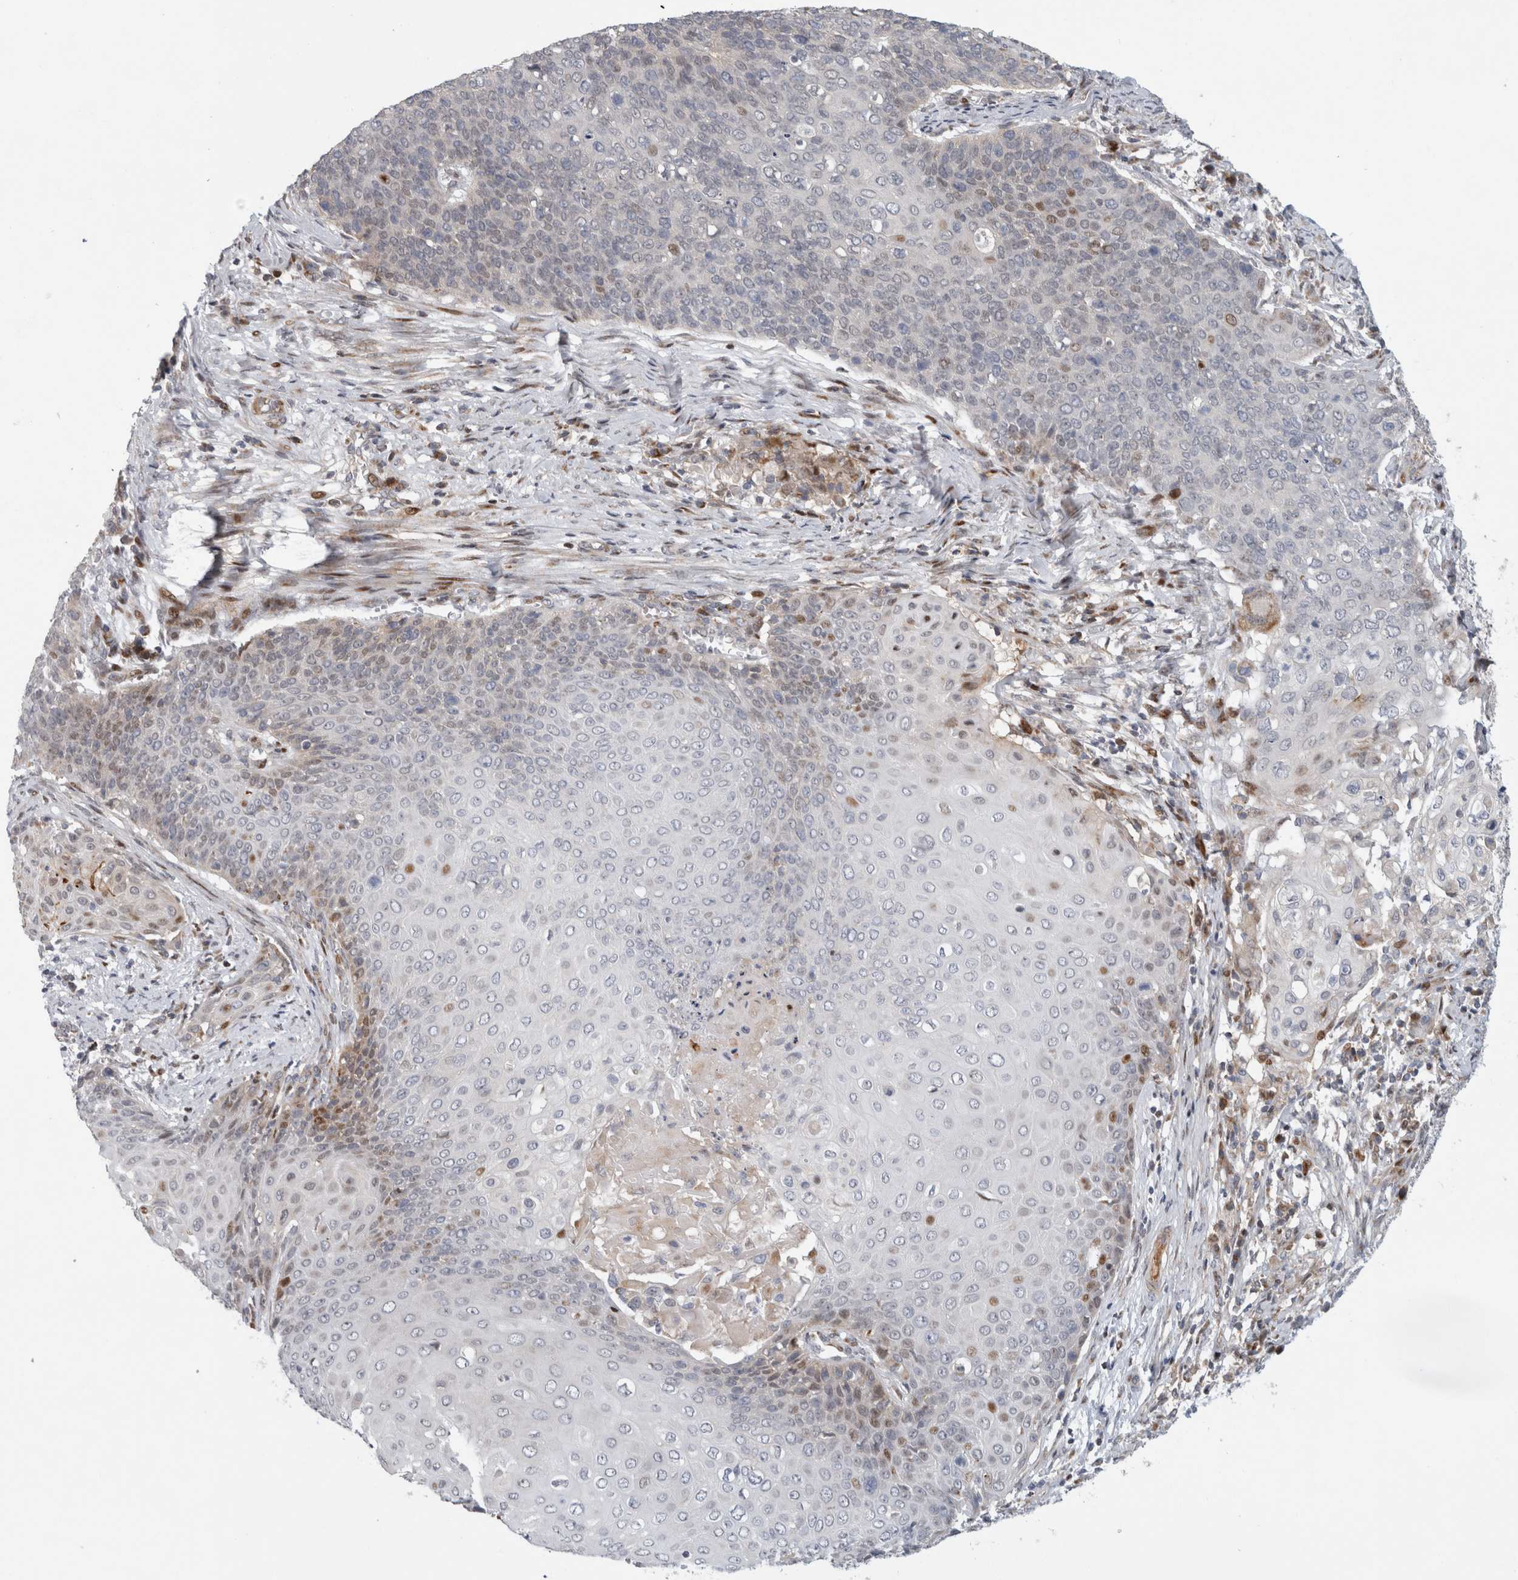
{"staining": {"intensity": "moderate", "quantity": "<25%", "location": "nuclear"}, "tissue": "cervical cancer", "cell_type": "Tumor cells", "image_type": "cancer", "snomed": [{"axis": "morphology", "description": "Squamous cell carcinoma, NOS"}, {"axis": "topography", "description": "Cervix"}], "caption": "Immunohistochemistry (IHC) staining of cervical cancer, which shows low levels of moderate nuclear positivity in about <25% of tumor cells indicating moderate nuclear protein positivity. The staining was performed using DAB (brown) for protein detection and nuclei were counterstained in hematoxylin (blue).", "gene": "RBM48", "patient": {"sex": "female", "age": 39}}